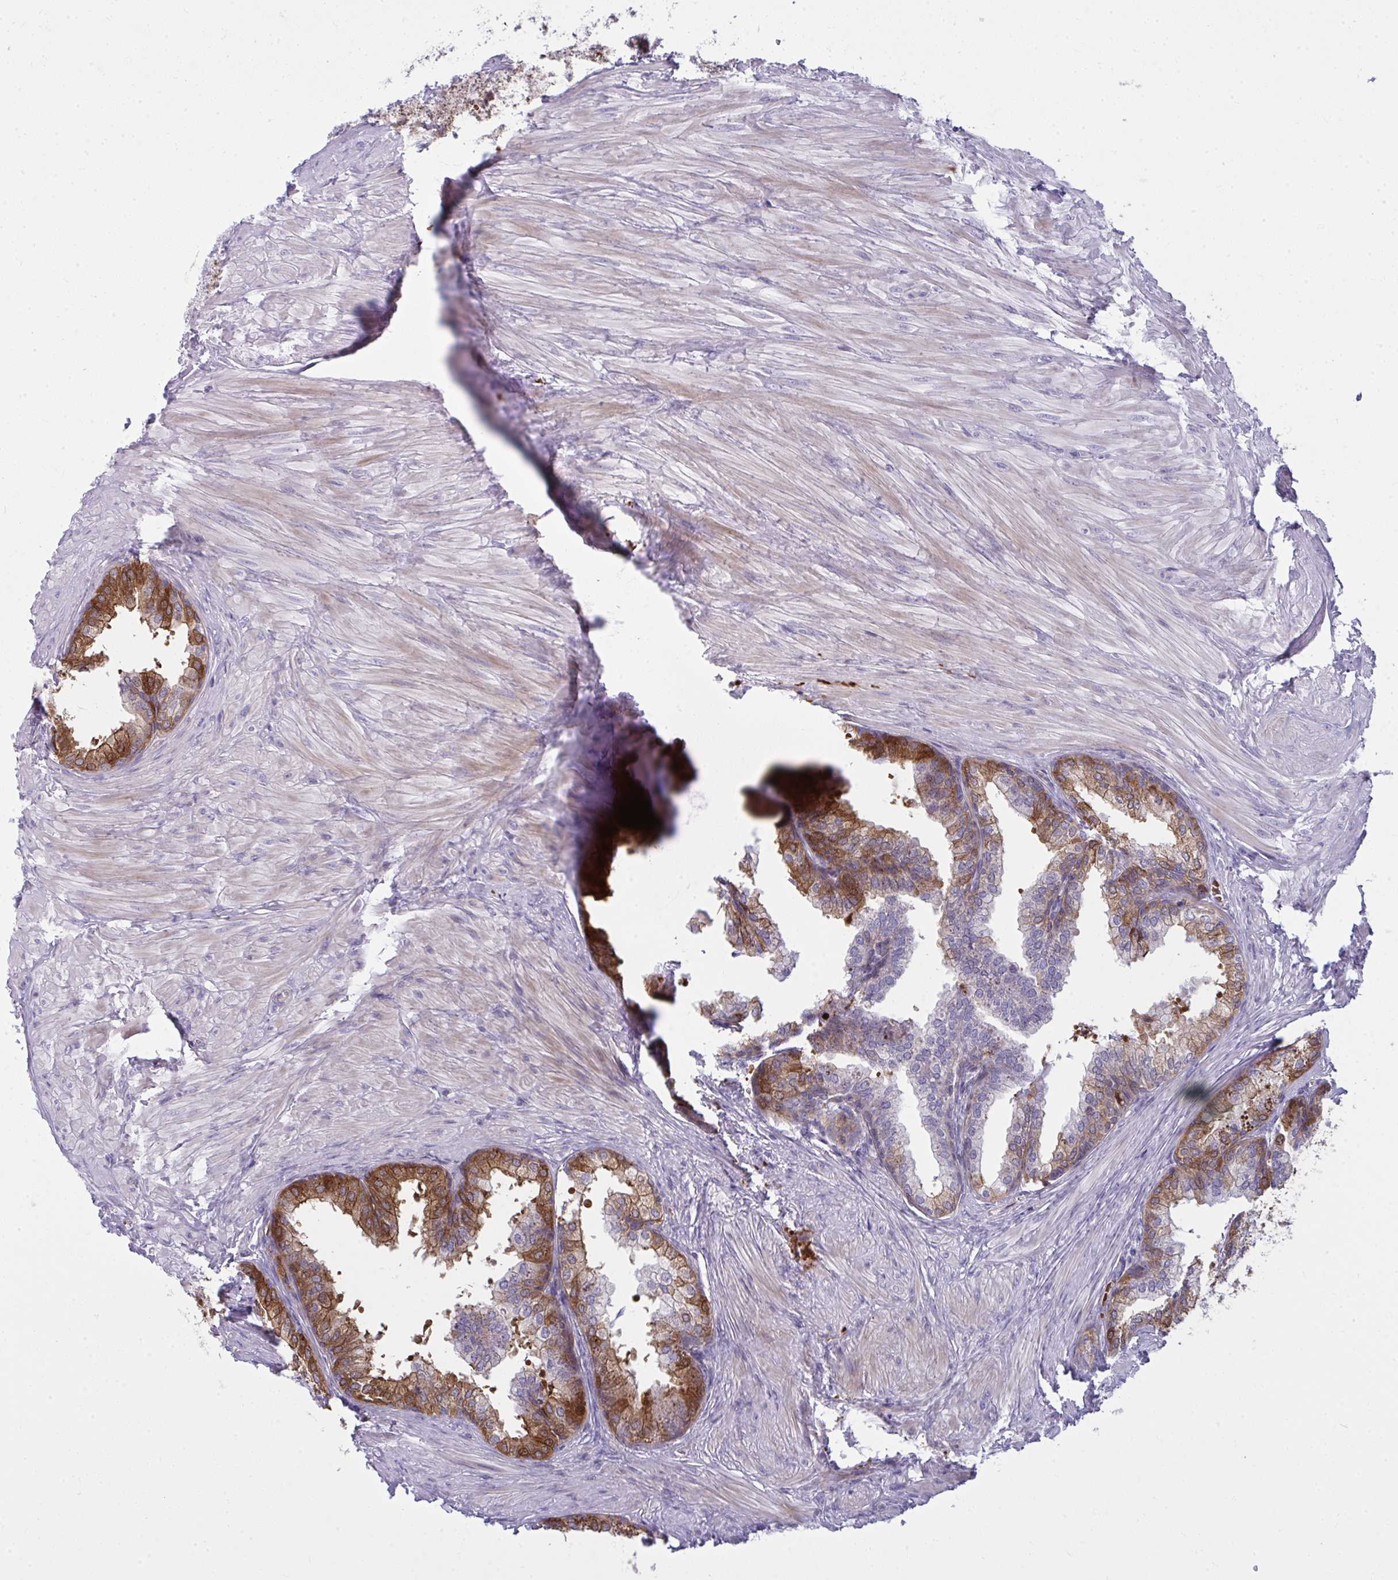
{"staining": {"intensity": "moderate", "quantity": "25%-75%", "location": "cytoplasmic/membranous"}, "tissue": "prostate", "cell_type": "Glandular cells", "image_type": "normal", "snomed": [{"axis": "morphology", "description": "Normal tissue, NOS"}, {"axis": "topography", "description": "Prostate"}, {"axis": "topography", "description": "Peripheral nerve tissue"}], "caption": "The immunohistochemical stain shows moderate cytoplasmic/membranous staining in glandular cells of unremarkable prostate. The staining was performed using DAB (3,3'-diaminobenzidine), with brown indicating positive protein expression. Nuclei are stained blue with hematoxylin.", "gene": "SLC14A1", "patient": {"sex": "male", "age": 55}}